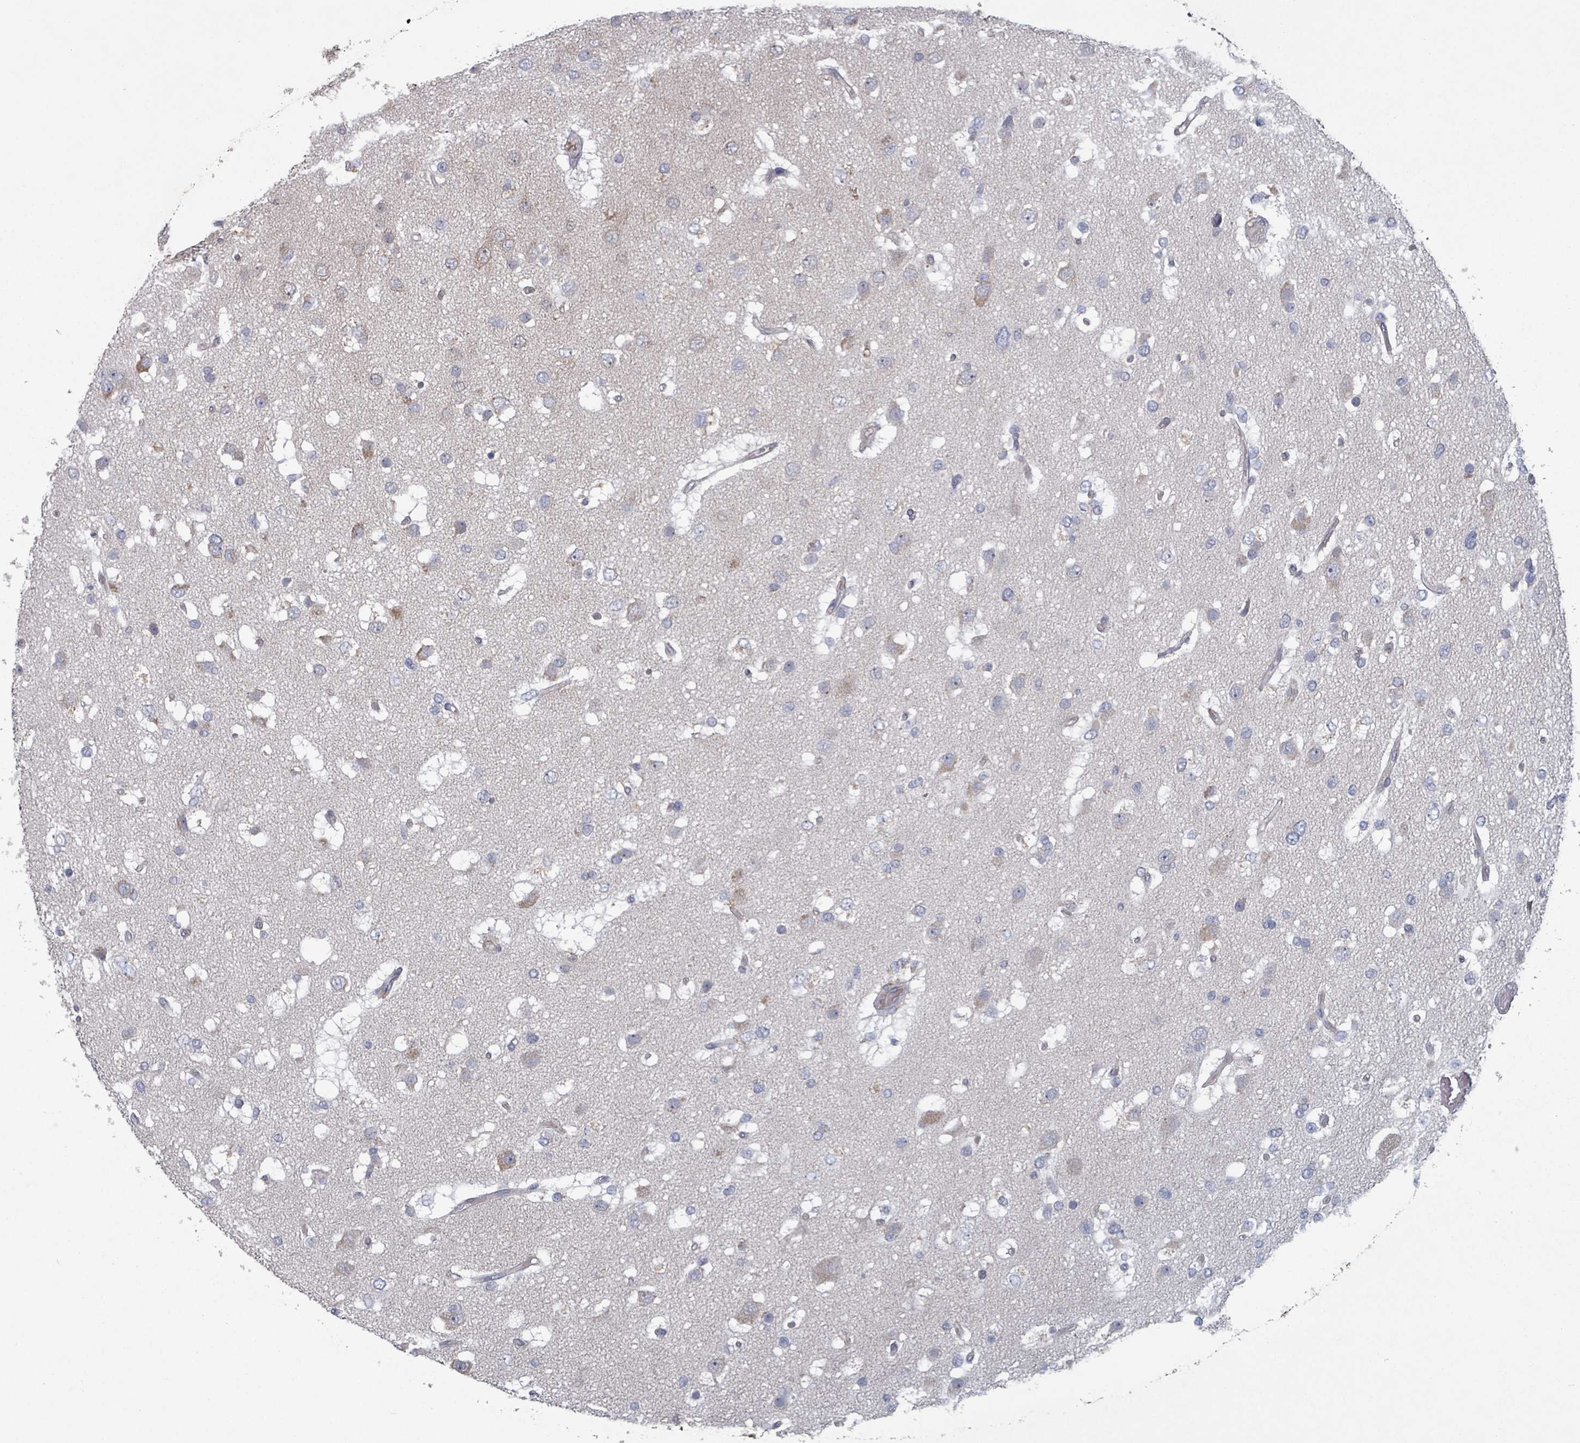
{"staining": {"intensity": "moderate", "quantity": "<25%", "location": "cytoplasmic/membranous"}, "tissue": "glioma", "cell_type": "Tumor cells", "image_type": "cancer", "snomed": [{"axis": "morphology", "description": "Glioma, malignant, High grade"}, {"axis": "topography", "description": "Brain"}], "caption": "Approximately <25% of tumor cells in glioma demonstrate moderate cytoplasmic/membranous protein positivity as visualized by brown immunohistochemical staining.", "gene": "FKBP1A", "patient": {"sex": "male", "age": 53}}